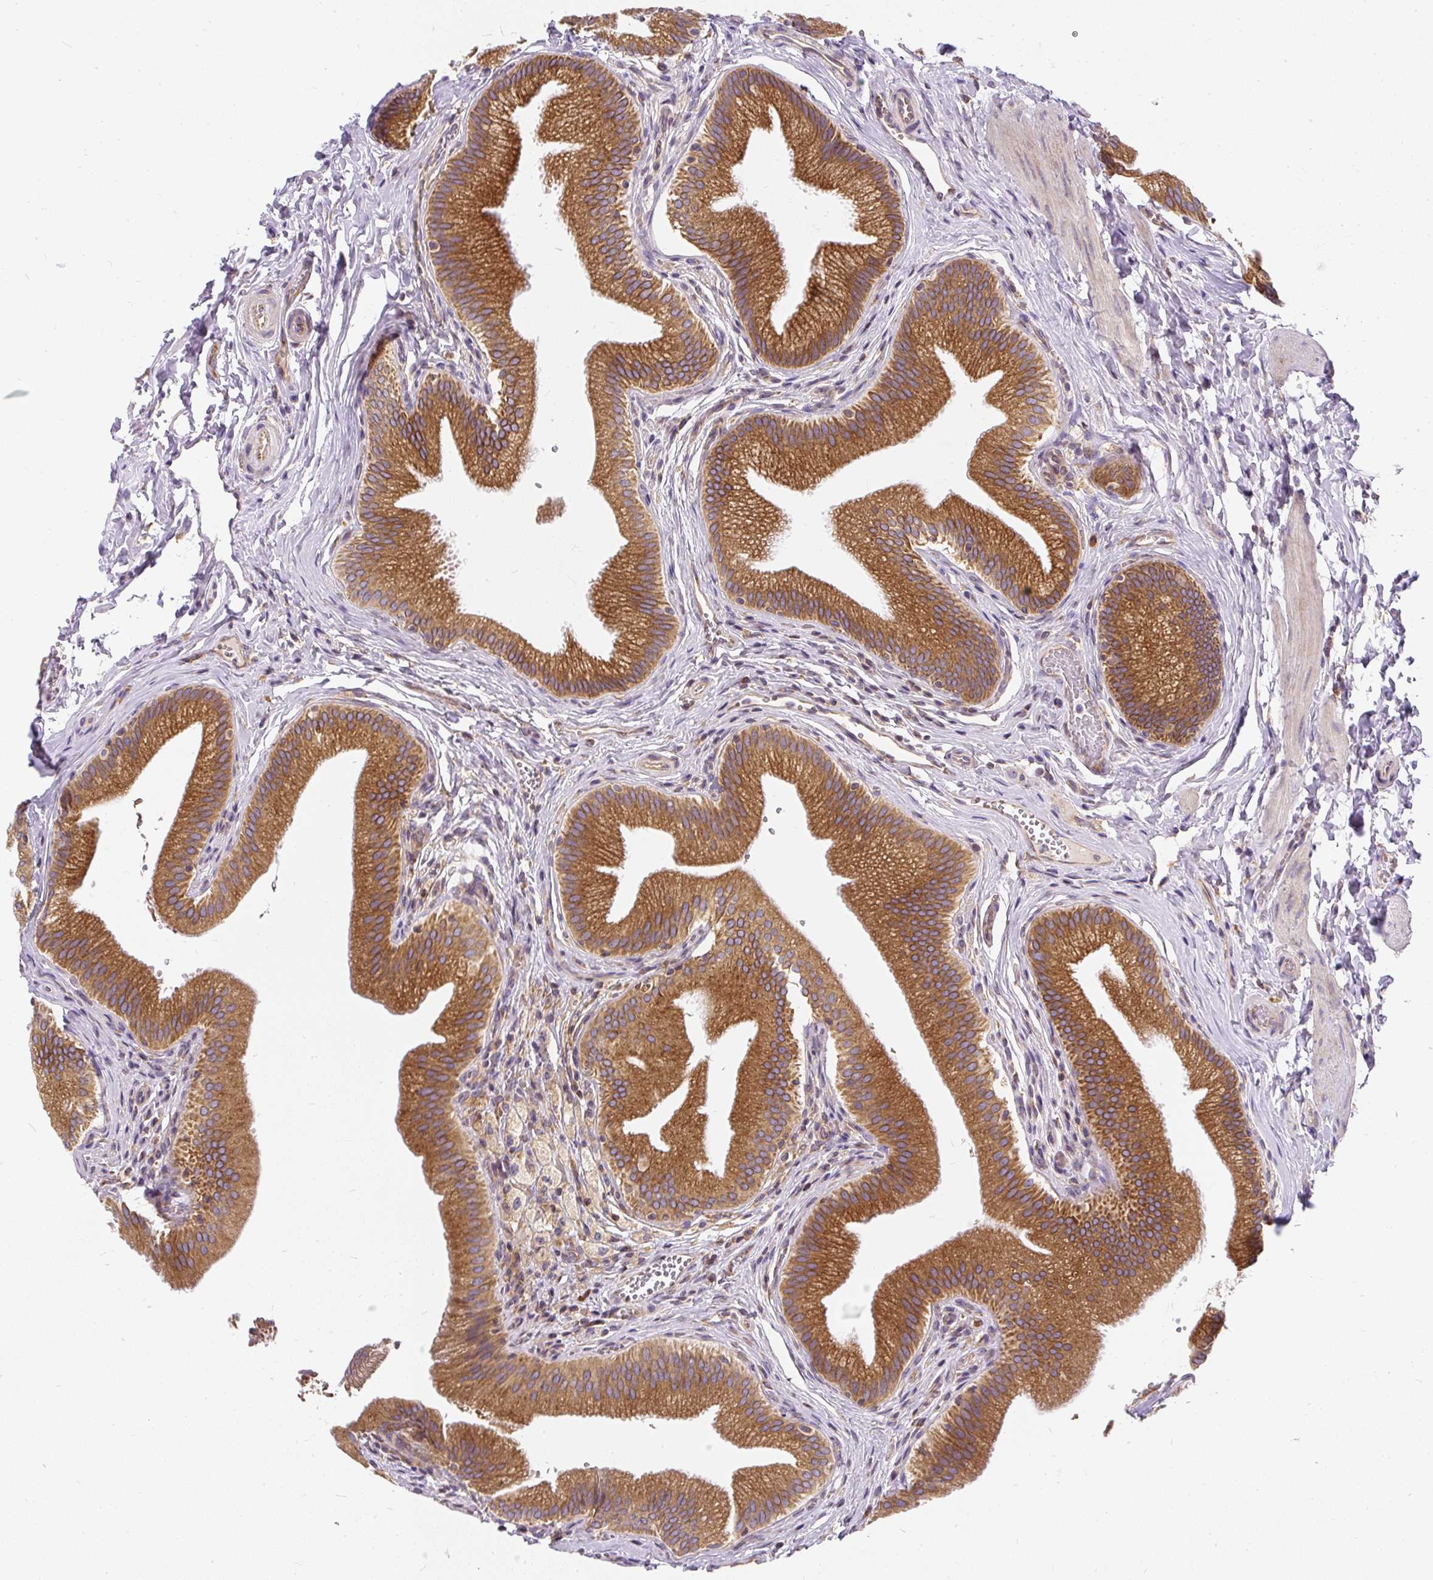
{"staining": {"intensity": "strong", "quantity": ">75%", "location": "cytoplasmic/membranous"}, "tissue": "gallbladder", "cell_type": "Glandular cells", "image_type": "normal", "snomed": [{"axis": "morphology", "description": "Normal tissue, NOS"}, {"axis": "topography", "description": "Gallbladder"}], "caption": "Protein analysis of normal gallbladder reveals strong cytoplasmic/membranous positivity in about >75% of glandular cells.", "gene": "CYP20A1", "patient": {"sex": "male", "age": 17}}